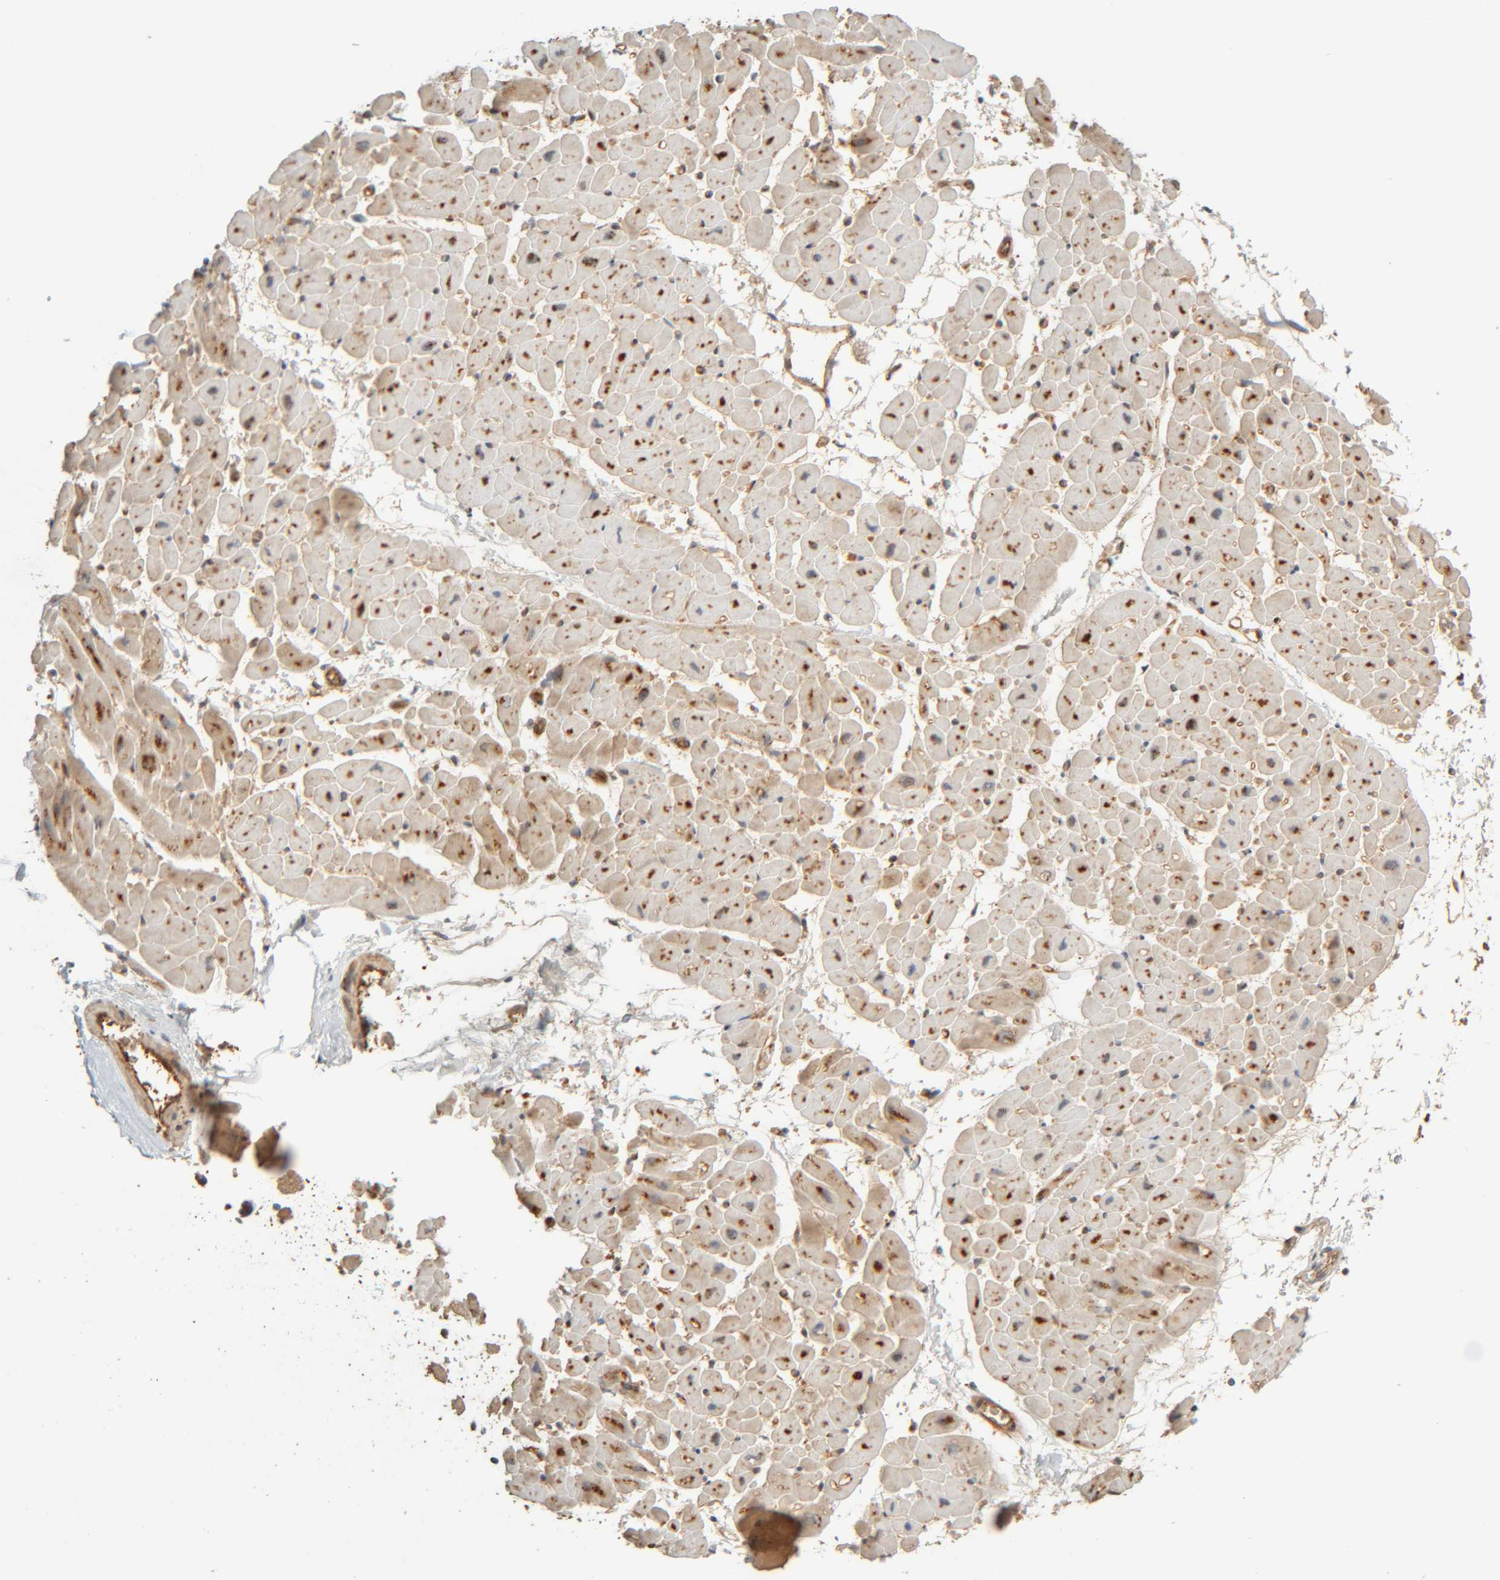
{"staining": {"intensity": "moderate", "quantity": ">75%", "location": "cytoplasmic/membranous"}, "tissue": "heart muscle", "cell_type": "Cardiomyocytes", "image_type": "normal", "snomed": [{"axis": "morphology", "description": "Normal tissue, NOS"}, {"axis": "topography", "description": "Heart"}], "caption": "Brown immunohistochemical staining in unremarkable heart muscle shows moderate cytoplasmic/membranous positivity in approximately >75% of cardiomyocytes. The protein is stained brown, and the nuclei are stained in blue (DAB (3,3'-diaminobenzidine) IHC with brightfield microscopy, high magnification).", "gene": "TMEM192", "patient": {"sex": "male", "age": 45}}